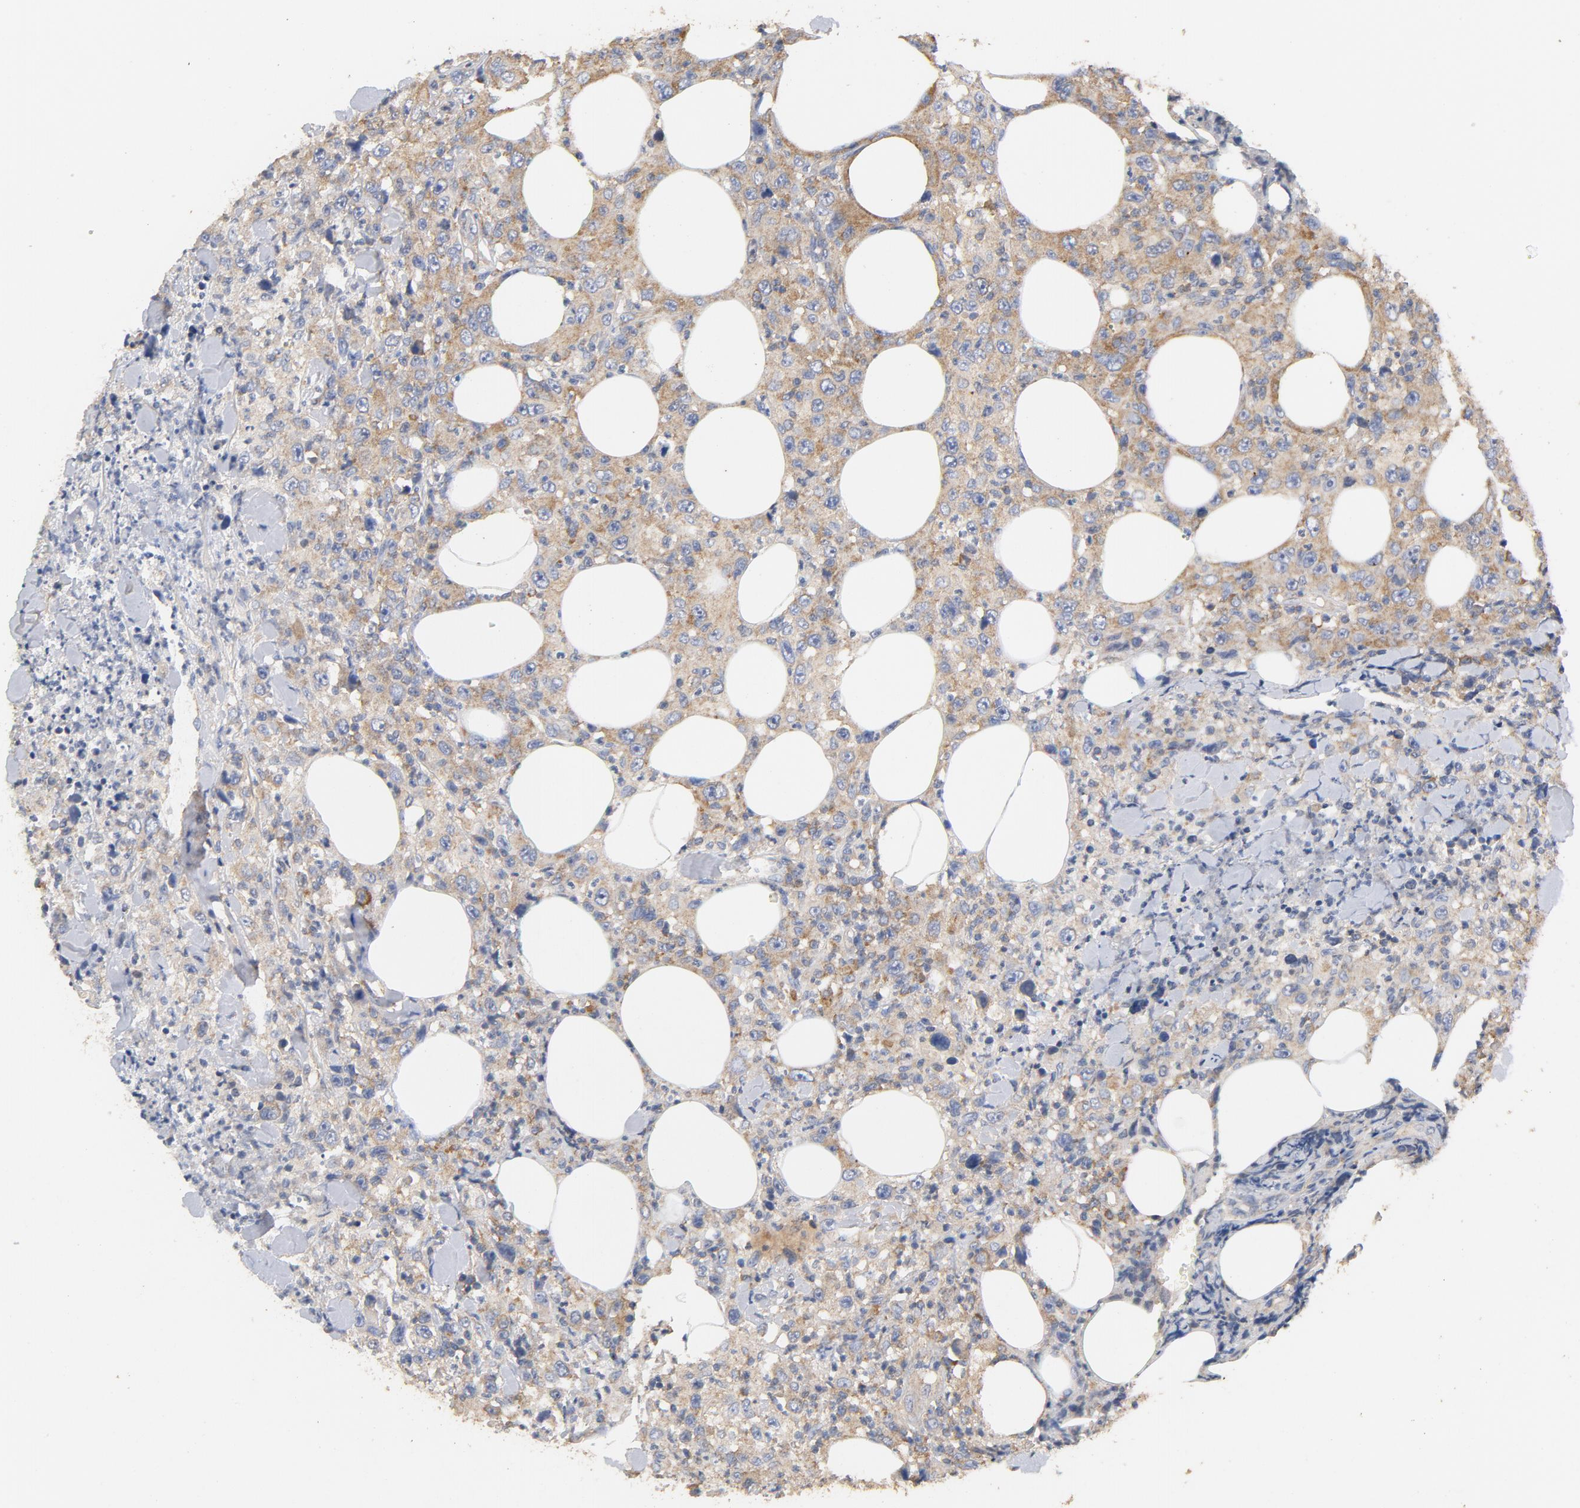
{"staining": {"intensity": "weak", "quantity": ">75%", "location": "cytoplasmic/membranous"}, "tissue": "thyroid cancer", "cell_type": "Tumor cells", "image_type": "cancer", "snomed": [{"axis": "morphology", "description": "Carcinoma, NOS"}, {"axis": "topography", "description": "Thyroid gland"}], "caption": "A photomicrograph showing weak cytoplasmic/membranous expression in about >75% of tumor cells in thyroid carcinoma, as visualized by brown immunohistochemical staining.", "gene": "DDX6", "patient": {"sex": "female", "age": 77}}